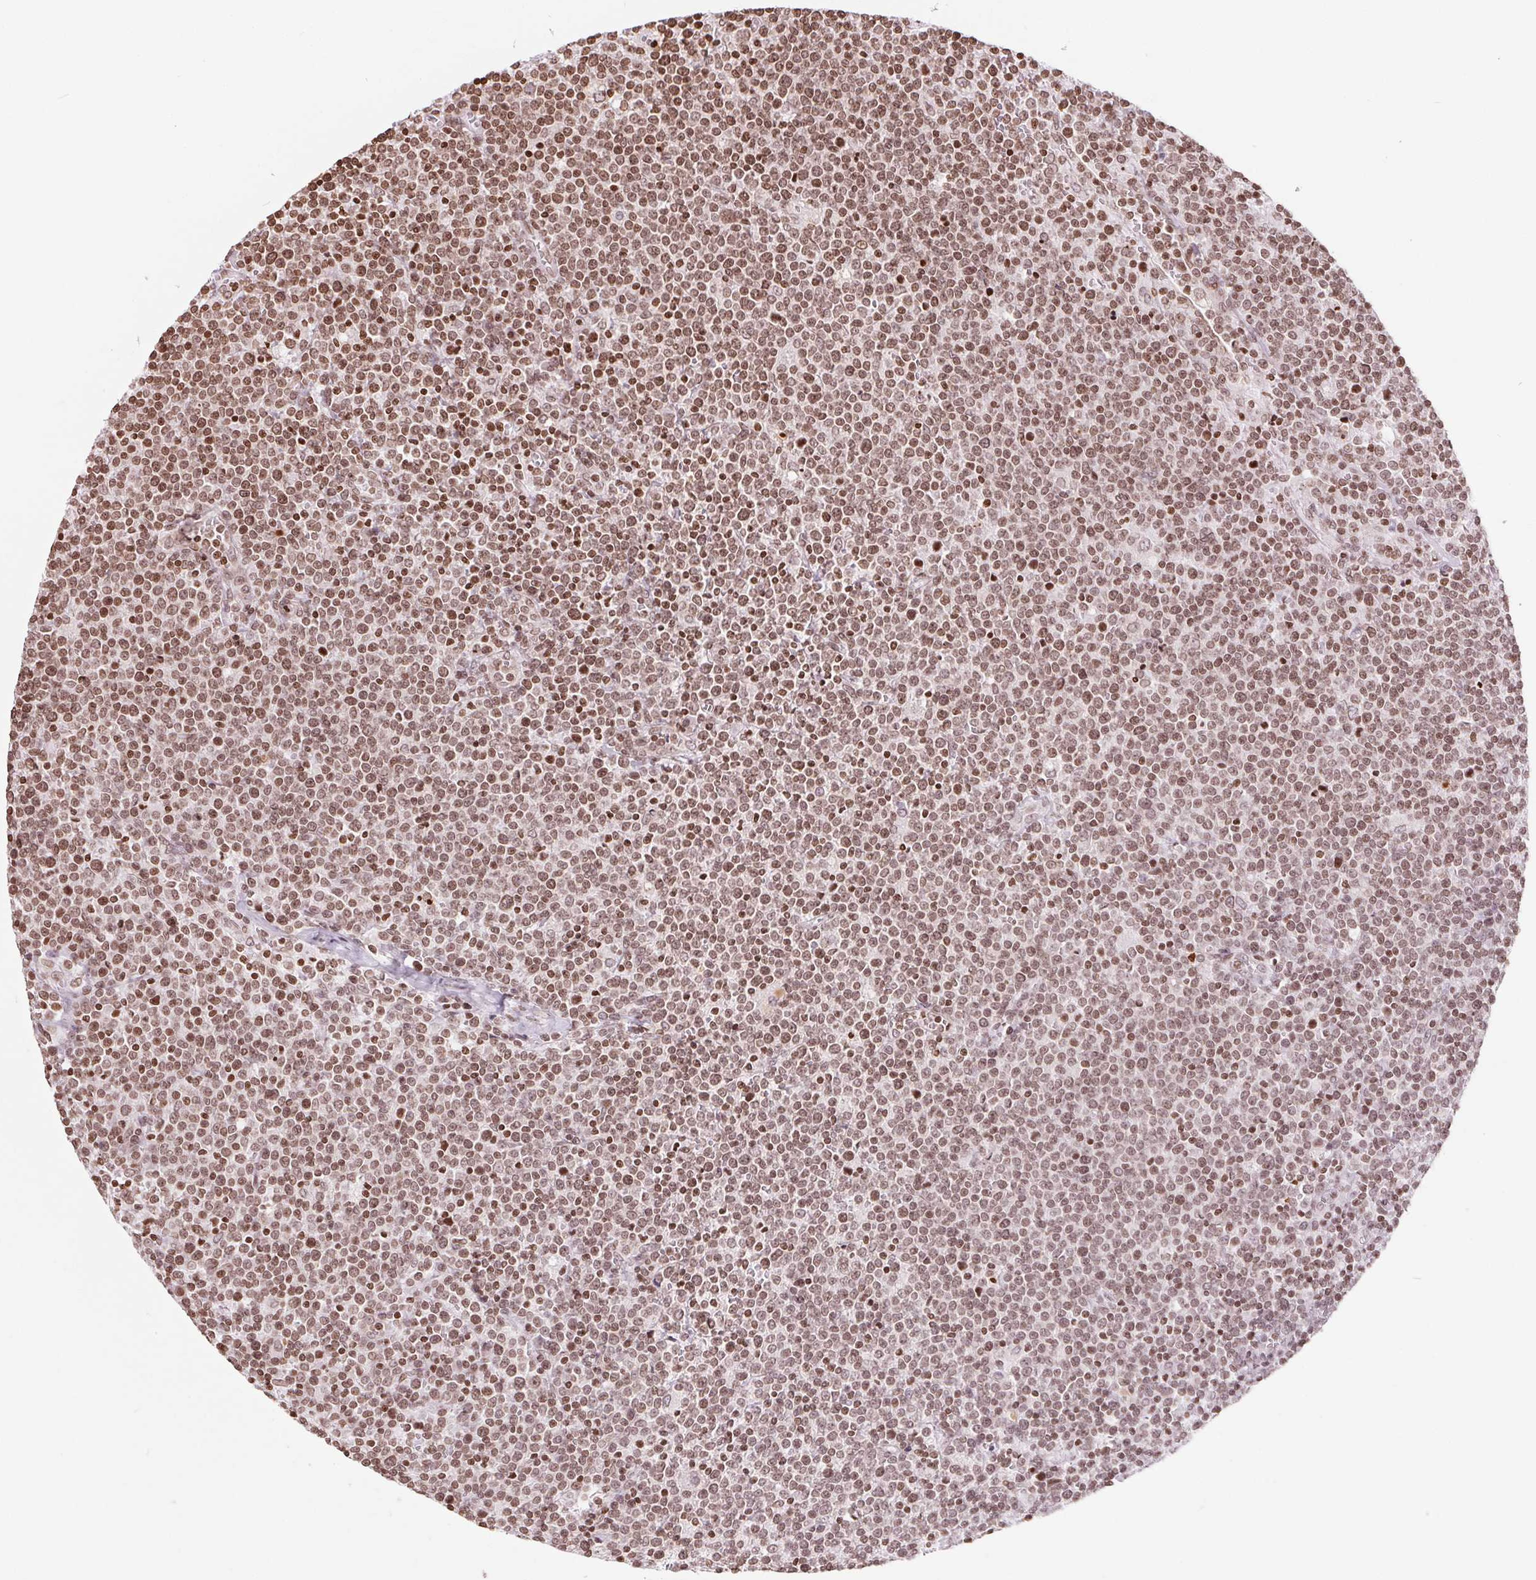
{"staining": {"intensity": "moderate", "quantity": ">75%", "location": "nuclear"}, "tissue": "lymphoma", "cell_type": "Tumor cells", "image_type": "cancer", "snomed": [{"axis": "morphology", "description": "Malignant lymphoma, non-Hodgkin's type, High grade"}, {"axis": "topography", "description": "Lymph node"}], "caption": "About >75% of tumor cells in lymphoma display moderate nuclear protein positivity as visualized by brown immunohistochemical staining.", "gene": "SMIM12", "patient": {"sex": "male", "age": 61}}